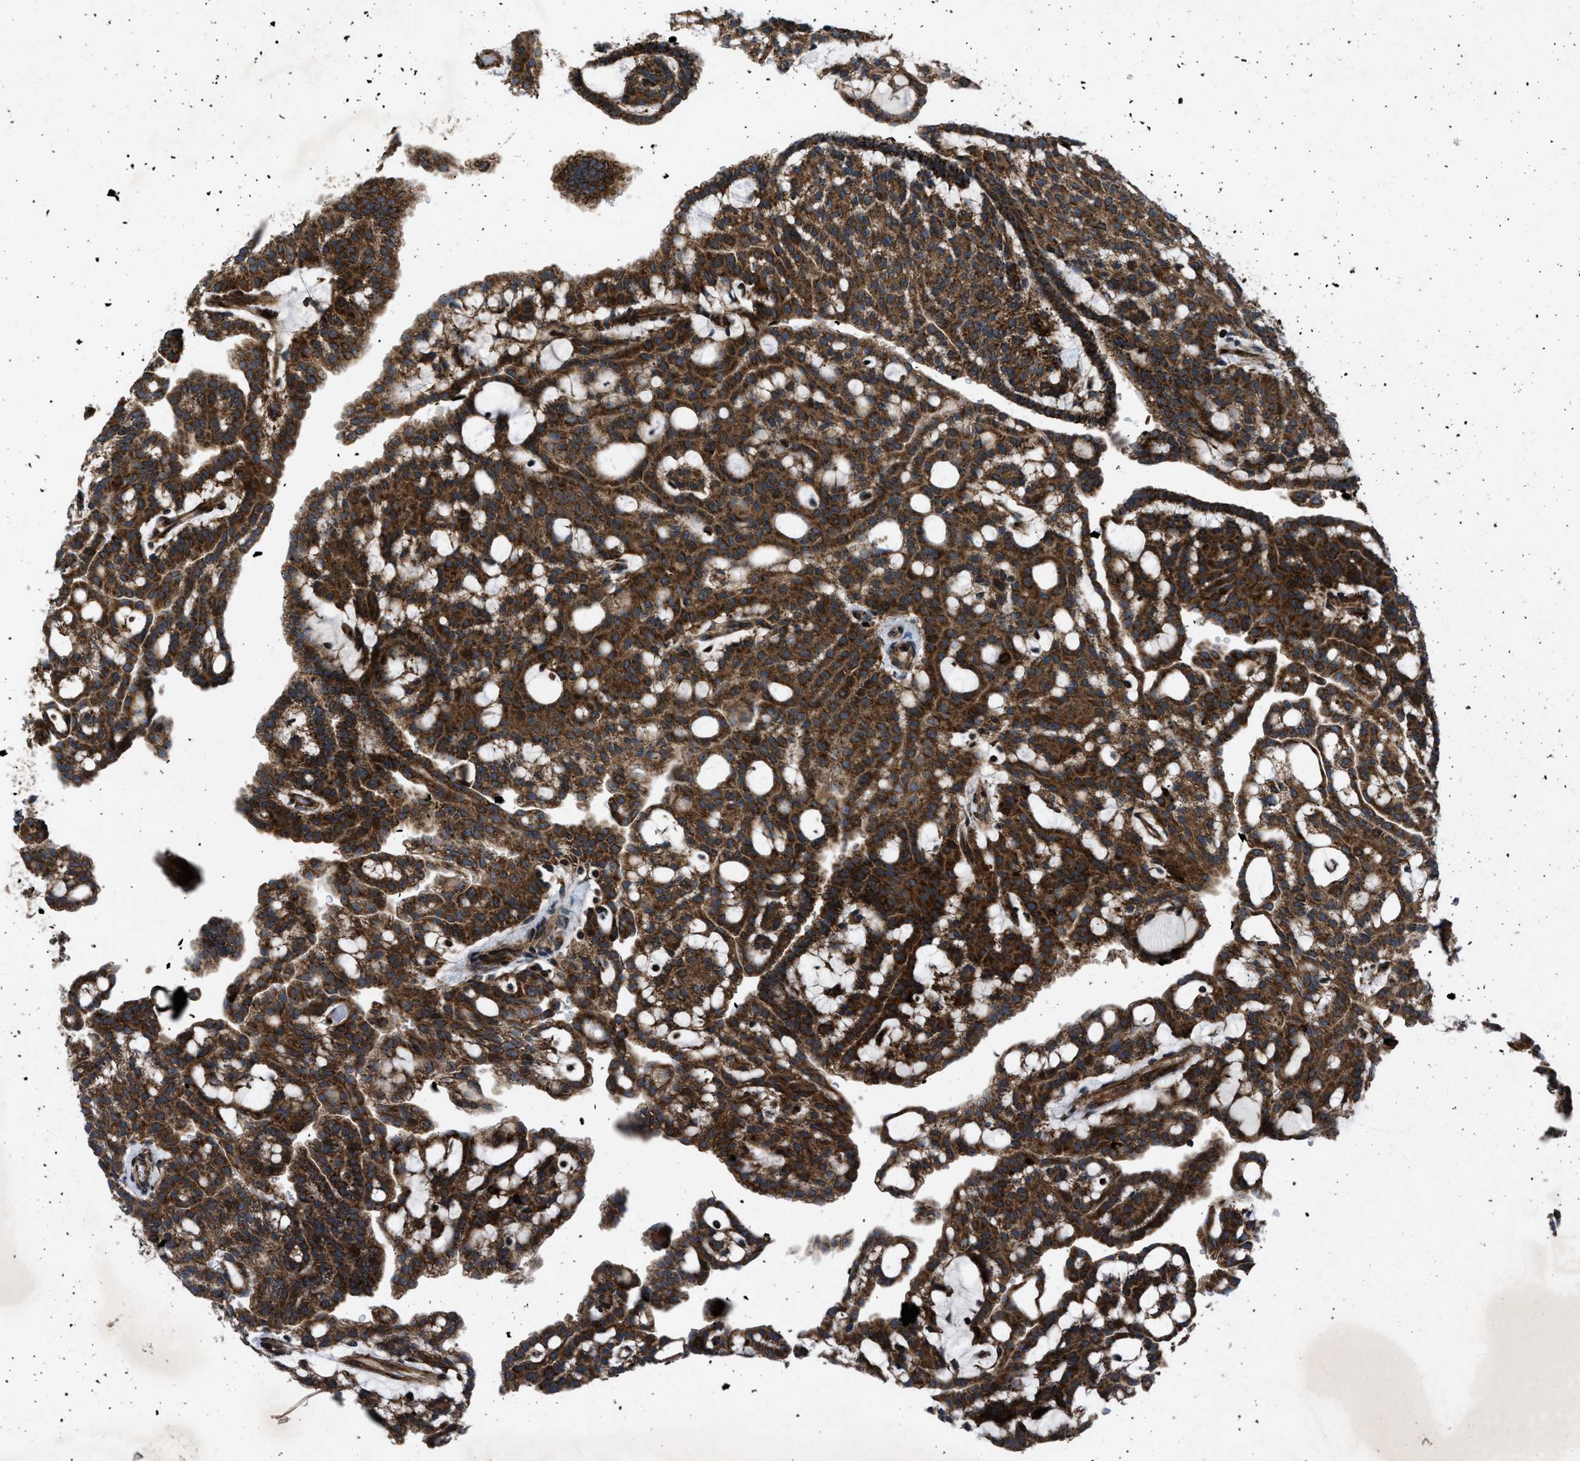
{"staining": {"intensity": "strong", "quantity": ">75%", "location": "cytoplasmic/membranous"}, "tissue": "renal cancer", "cell_type": "Tumor cells", "image_type": "cancer", "snomed": [{"axis": "morphology", "description": "Adenocarcinoma, NOS"}, {"axis": "topography", "description": "Kidney"}], "caption": "Renal cancer was stained to show a protein in brown. There is high levels of strong cytoplasmic/membranous positivity in about >75% of tumor cells.", "gene": "PER3", "patient": {"sex": "male", "age": 63}}